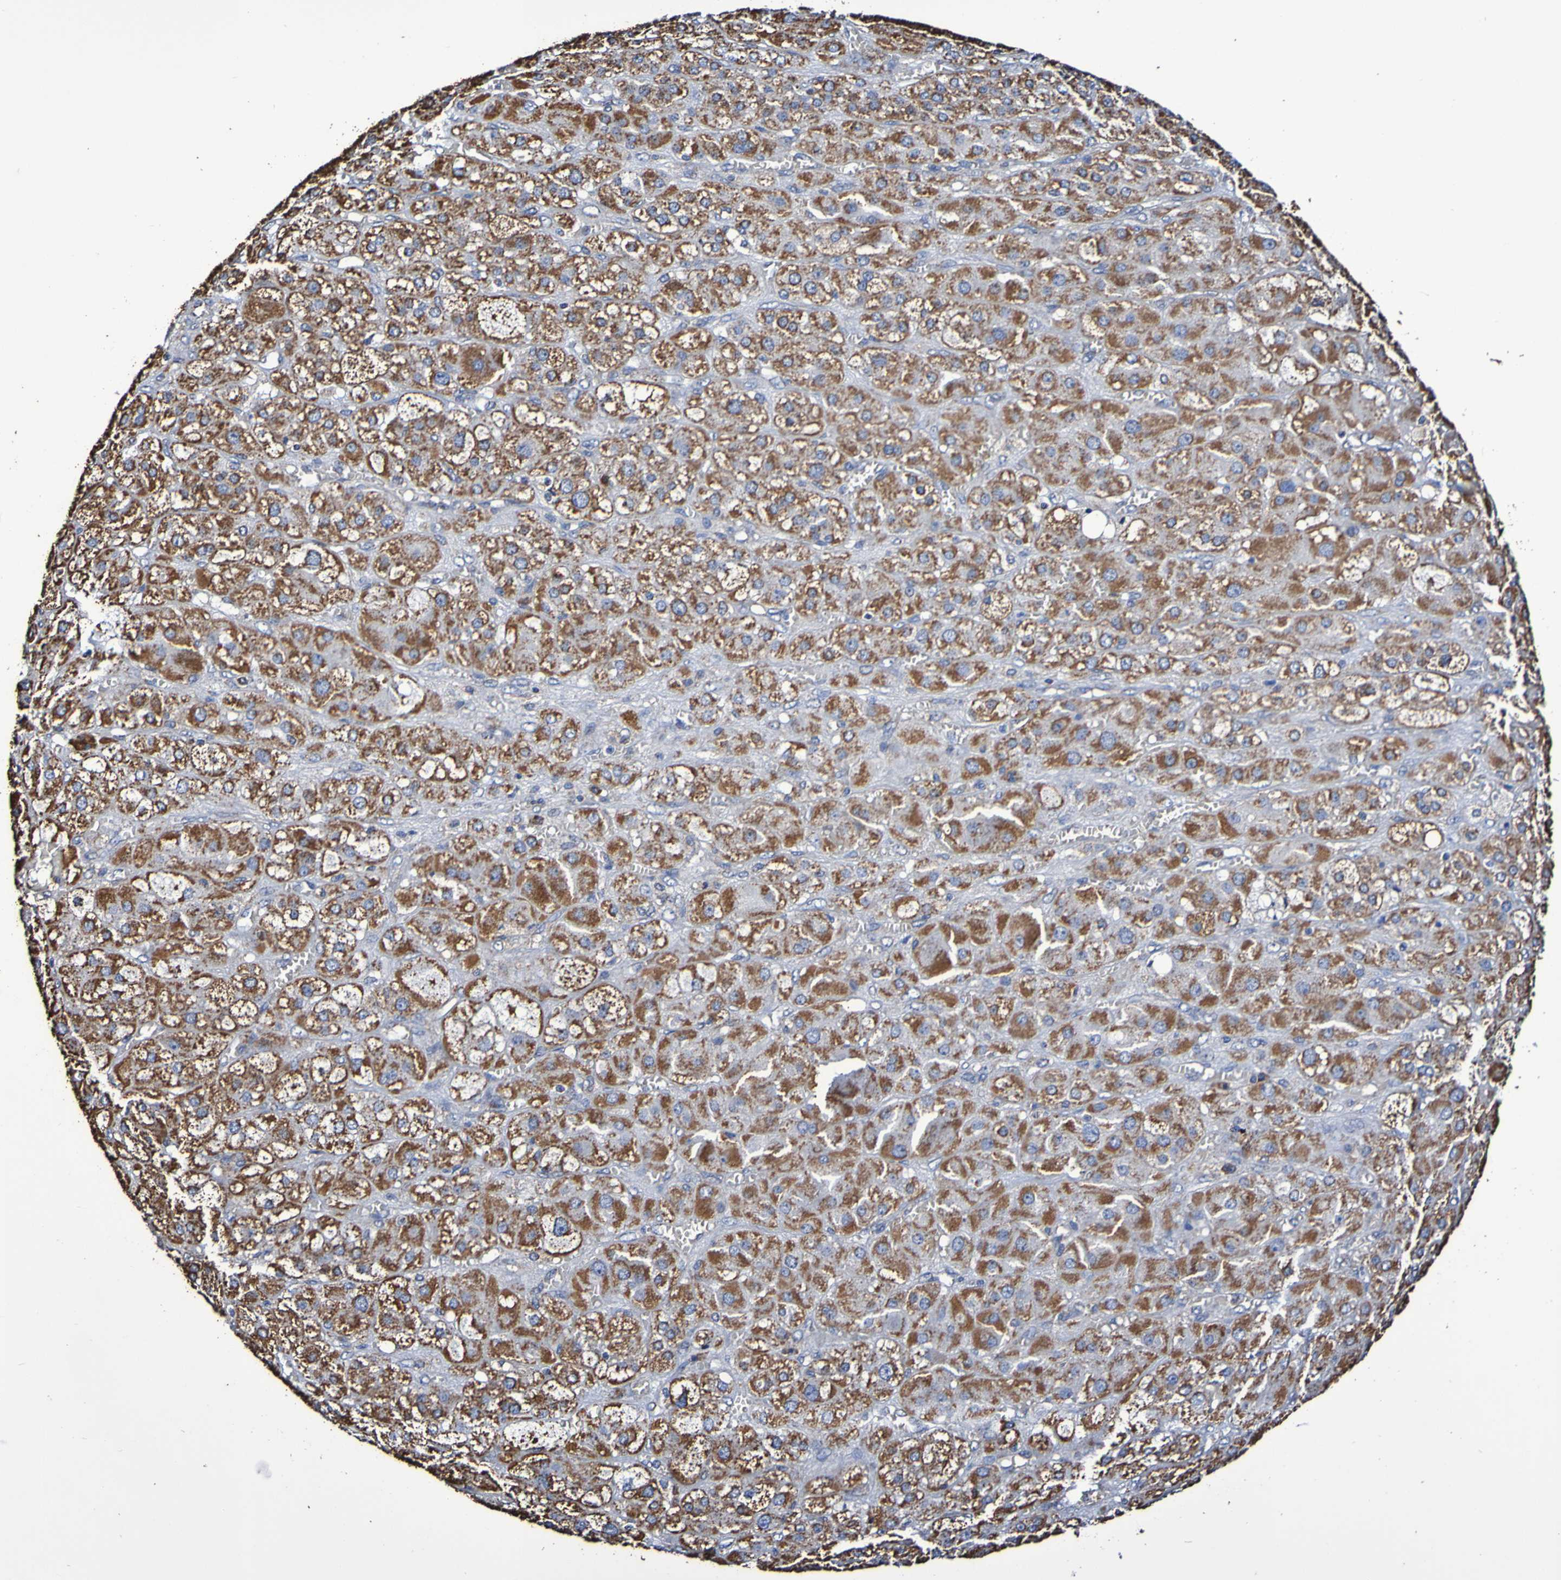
{"staining": {"intensity": "strong", "quantity": ">75%", "location": "cytoplasmic/membranous"}, "tissue": "adrenal gland", "cell_type": "Glandular cells", "image_type": "normal", "snomed": [{"axis": "morphology", "description": "Normal tissue, NOS"}, {"axis": "topography", "description": "Adrenal gland"}], "caption": "Protein positivity by IHC displays strong cytoplasmic/membranous positivity in about >75% of glandular cells in normal adrenal gland. The protein of interest is stained brown, and the nuclei are stained in blue (DAB IHC with brightfield microscopy, high magnification).", "gene": "IL18R1", "patient": {"sex": "female", "age": 47}}